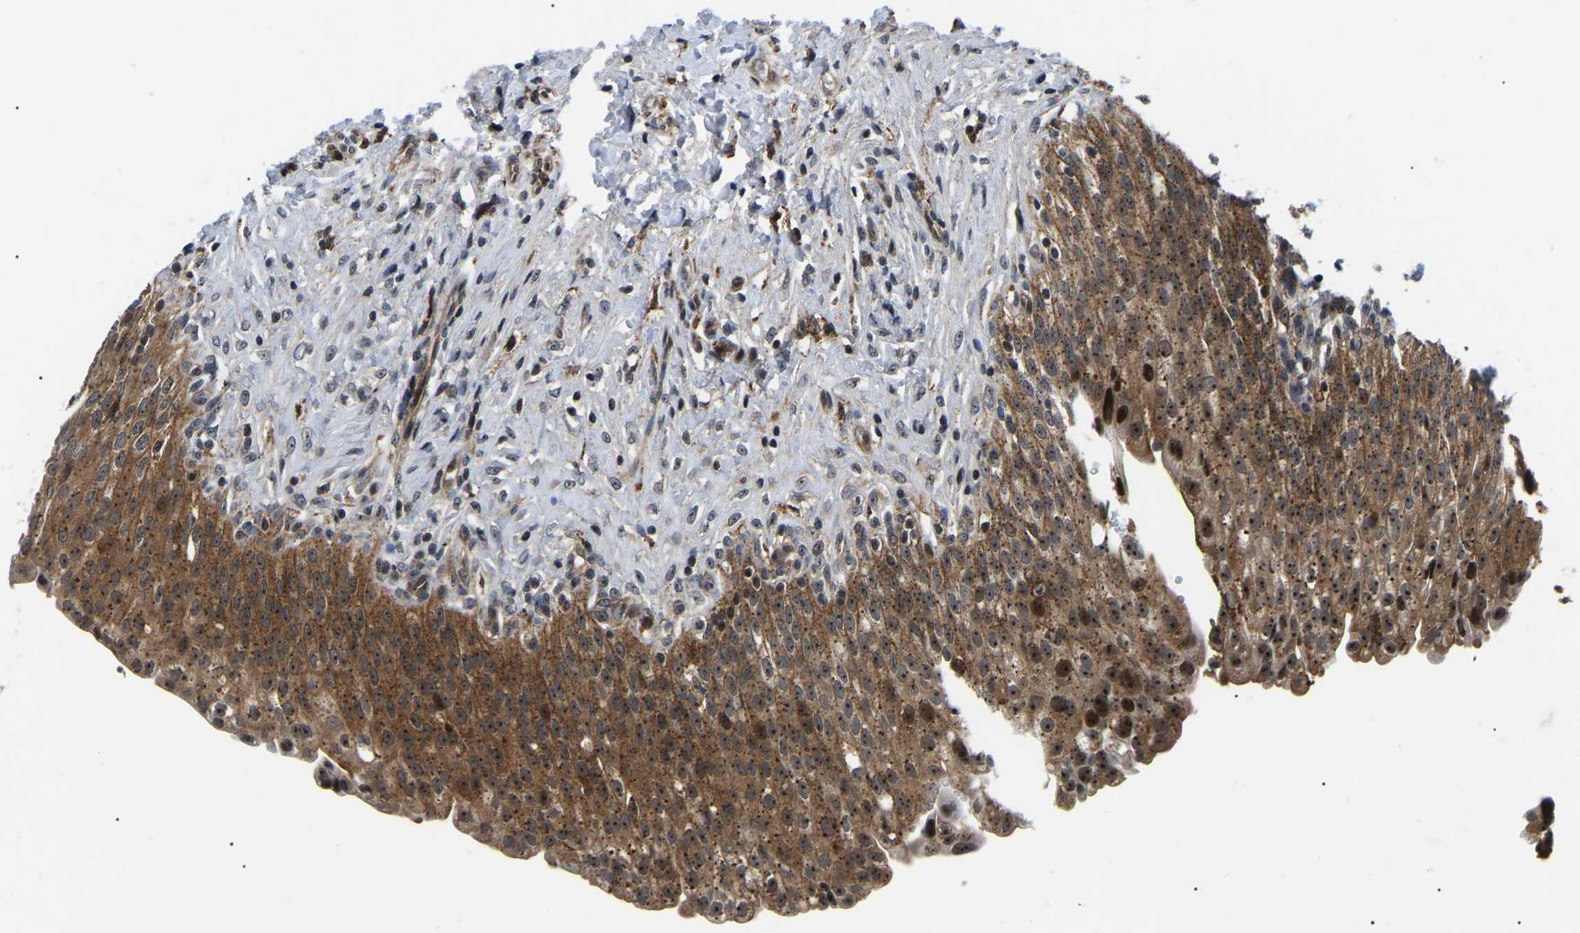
{"staining": {"intensity": "strong", "quantity": ">75%", "location": "cytoplasmic/membranous,nuclear"}, "tissue": "urinary bladder", "cell_type": "Urothelial cells", "image_type": "normal", "snomed": [{"axis": "morphology", "description": "Urothelial carcinoma, High grade"}, {"axis": "topography", "description": "Urinary bladder"}], "caption": "Immunohistochemistry (IHC) image of unremarkable urinary bladder stained for a protein (brown), which shows high levels of strong cytoplasmic/membranous,nuclear expression in about >75% of urothelial cells.", "gene": "RRP1B", "patient": {"sex": "male", "age": 46}}